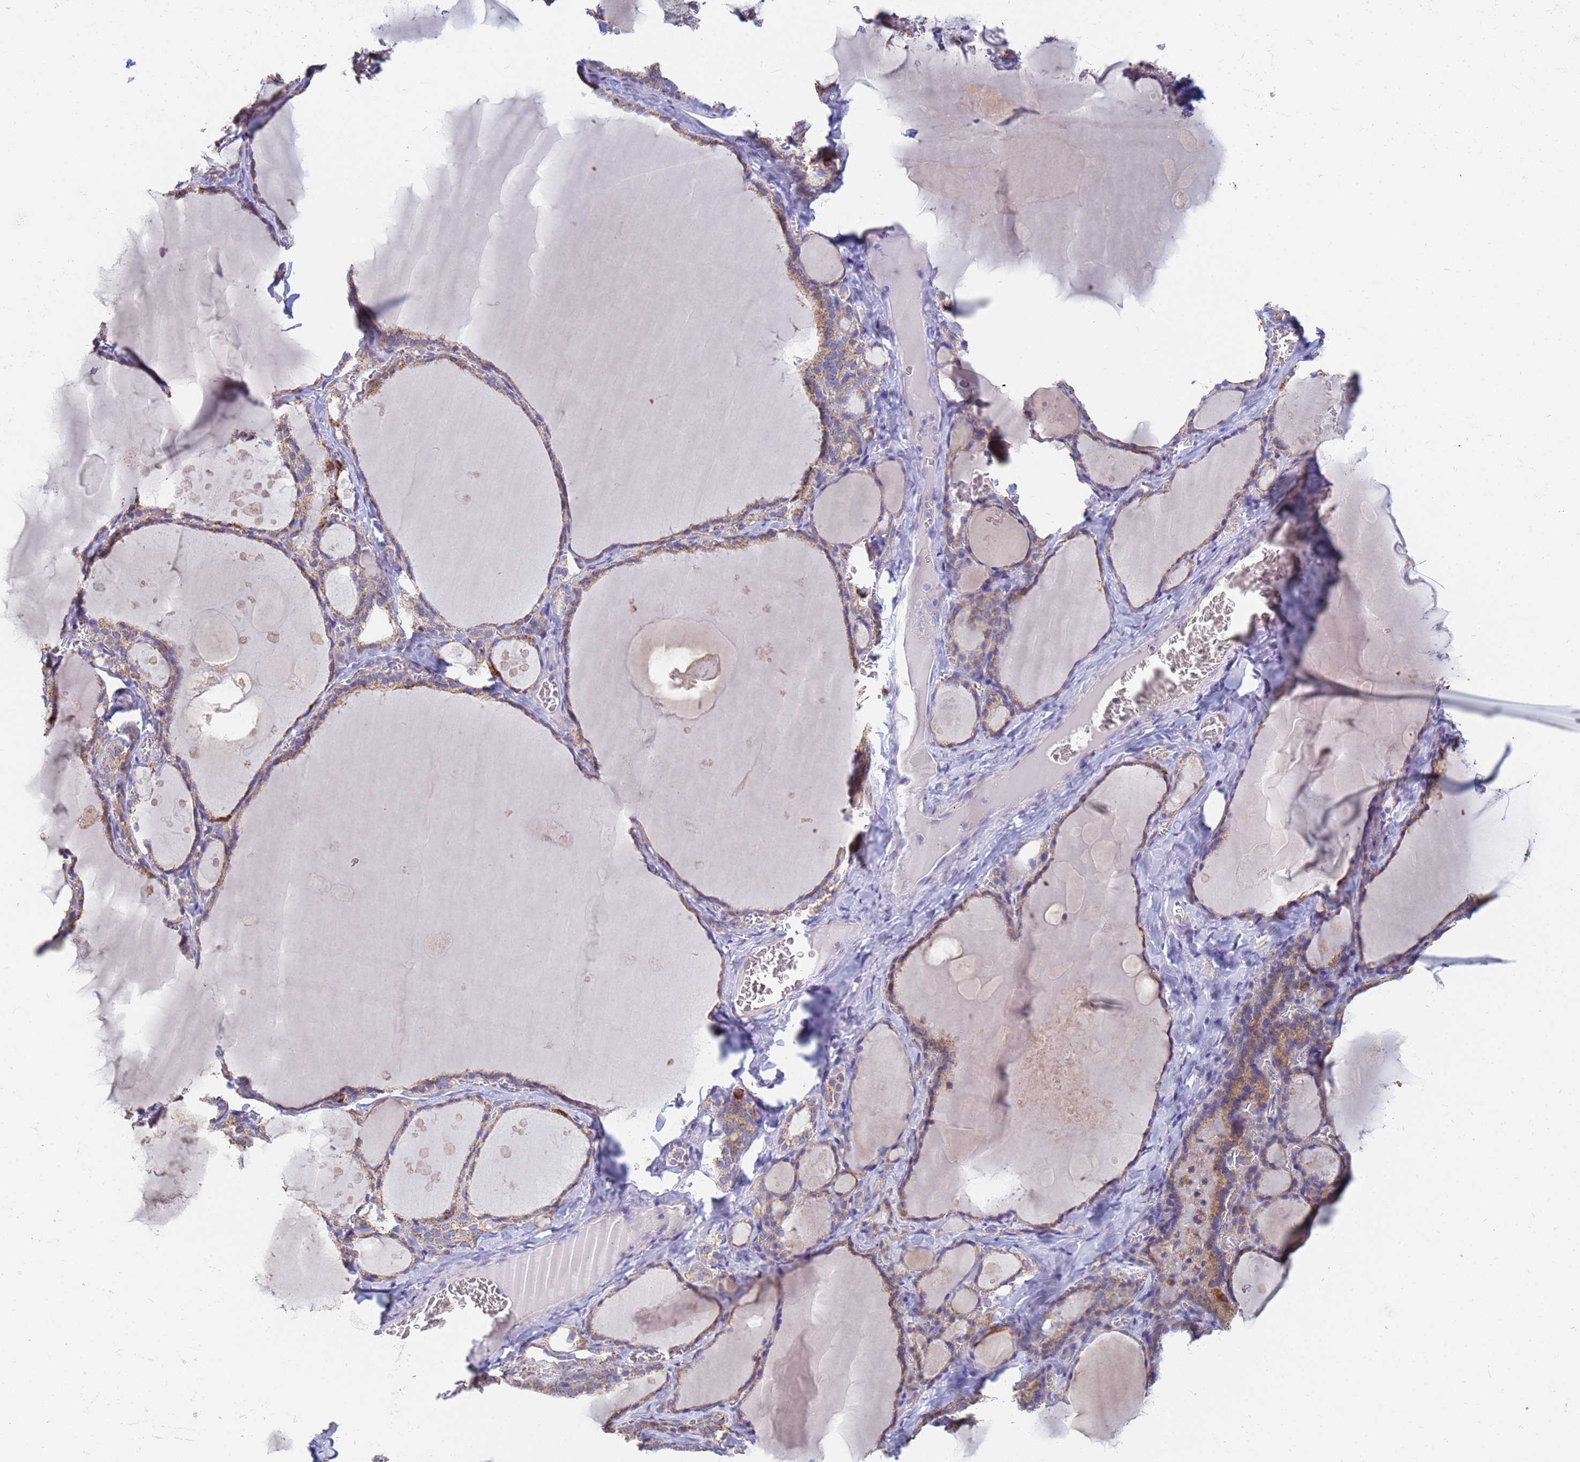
{"staining": {"intensity": "moderate", "quantity": "25%-75%", "location": "cytoplasmic/membranous"}, "tissue": "thyroid gland", "cell_type": "Glandular cells", "image_type": "normal", "snomed": [{"axis": "morphology", "description": "Normal tissue, NOS"}, {"axis": "topography", "description": "Thyroid gland"}], "caption": "A brown stain shows moderate cytoplasmic/membranous positivity of a protein in glandular cells of normal thyroid gland. (DAB IHC, brown staining for protein, blue staining for nuclei).", "gene": "UQCRHL", "patient": {"sex": "male", "age": 56}}